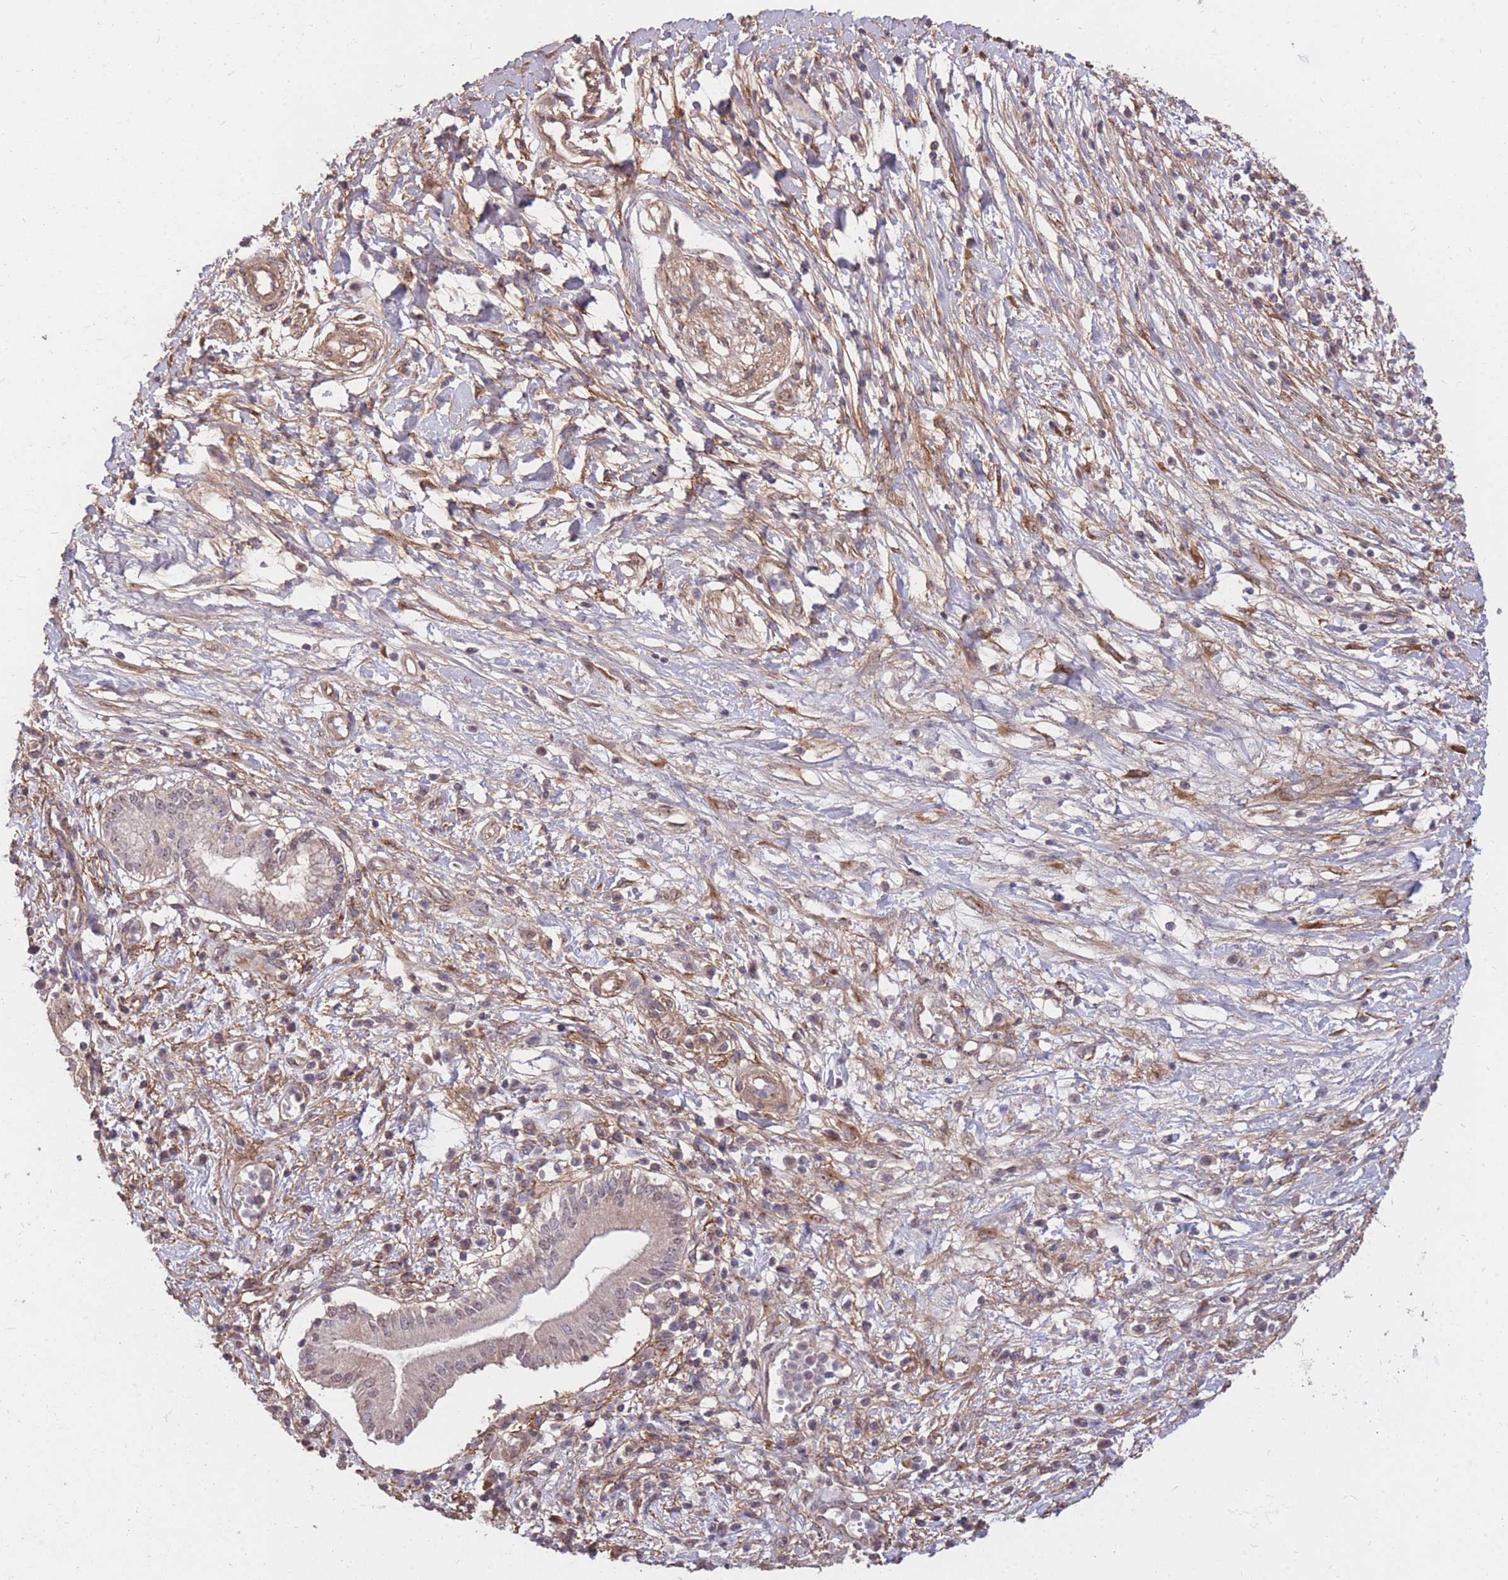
{"staining": {"intensity": "weak", "quantity": "<25%", "location": "nuclear"}, "tissue": "pancreatic cancer", "cell_type": "Tumor cells", "image_type": "cancer", "snomed": [{"axis": "morphology", "description": "Adenocarcinoma, NOS"}, {"axis": "topography", "description": "Pancreas"}], "caption": "Tumor cells are negative for protein expression in human pancreatic cancer.", "gene": "DYNC1LI2", "patient": {"sex": "male", "age": 68}}